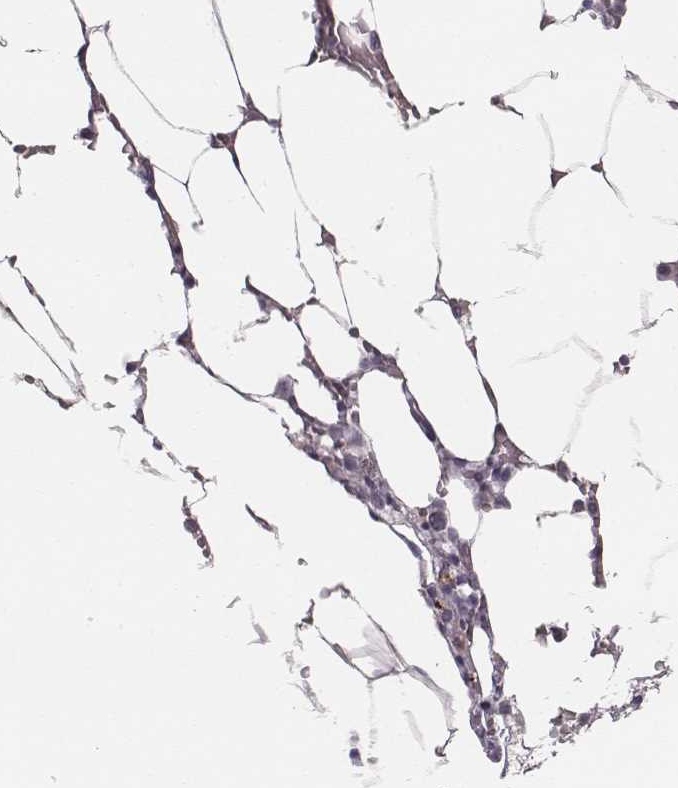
{"staining": {"intensity": "negative", "quantity": "none", "location": "none"}, "tissue": "bone marrow", "cell_type": "Hematopoietic cells", "image_type": "normal", "snomed": [{"axis": "morphology", "description": "Normal tissue, NOS"}, {"axis": "topography", "description": "Bone marrow"}], "caption": "This is an IHC histopathology image of normal bone marrow. There is no positivity in hematopoietic cells.", "gene": "ENSG00000285837", "patient": {"sex": "female", "age": 52}}